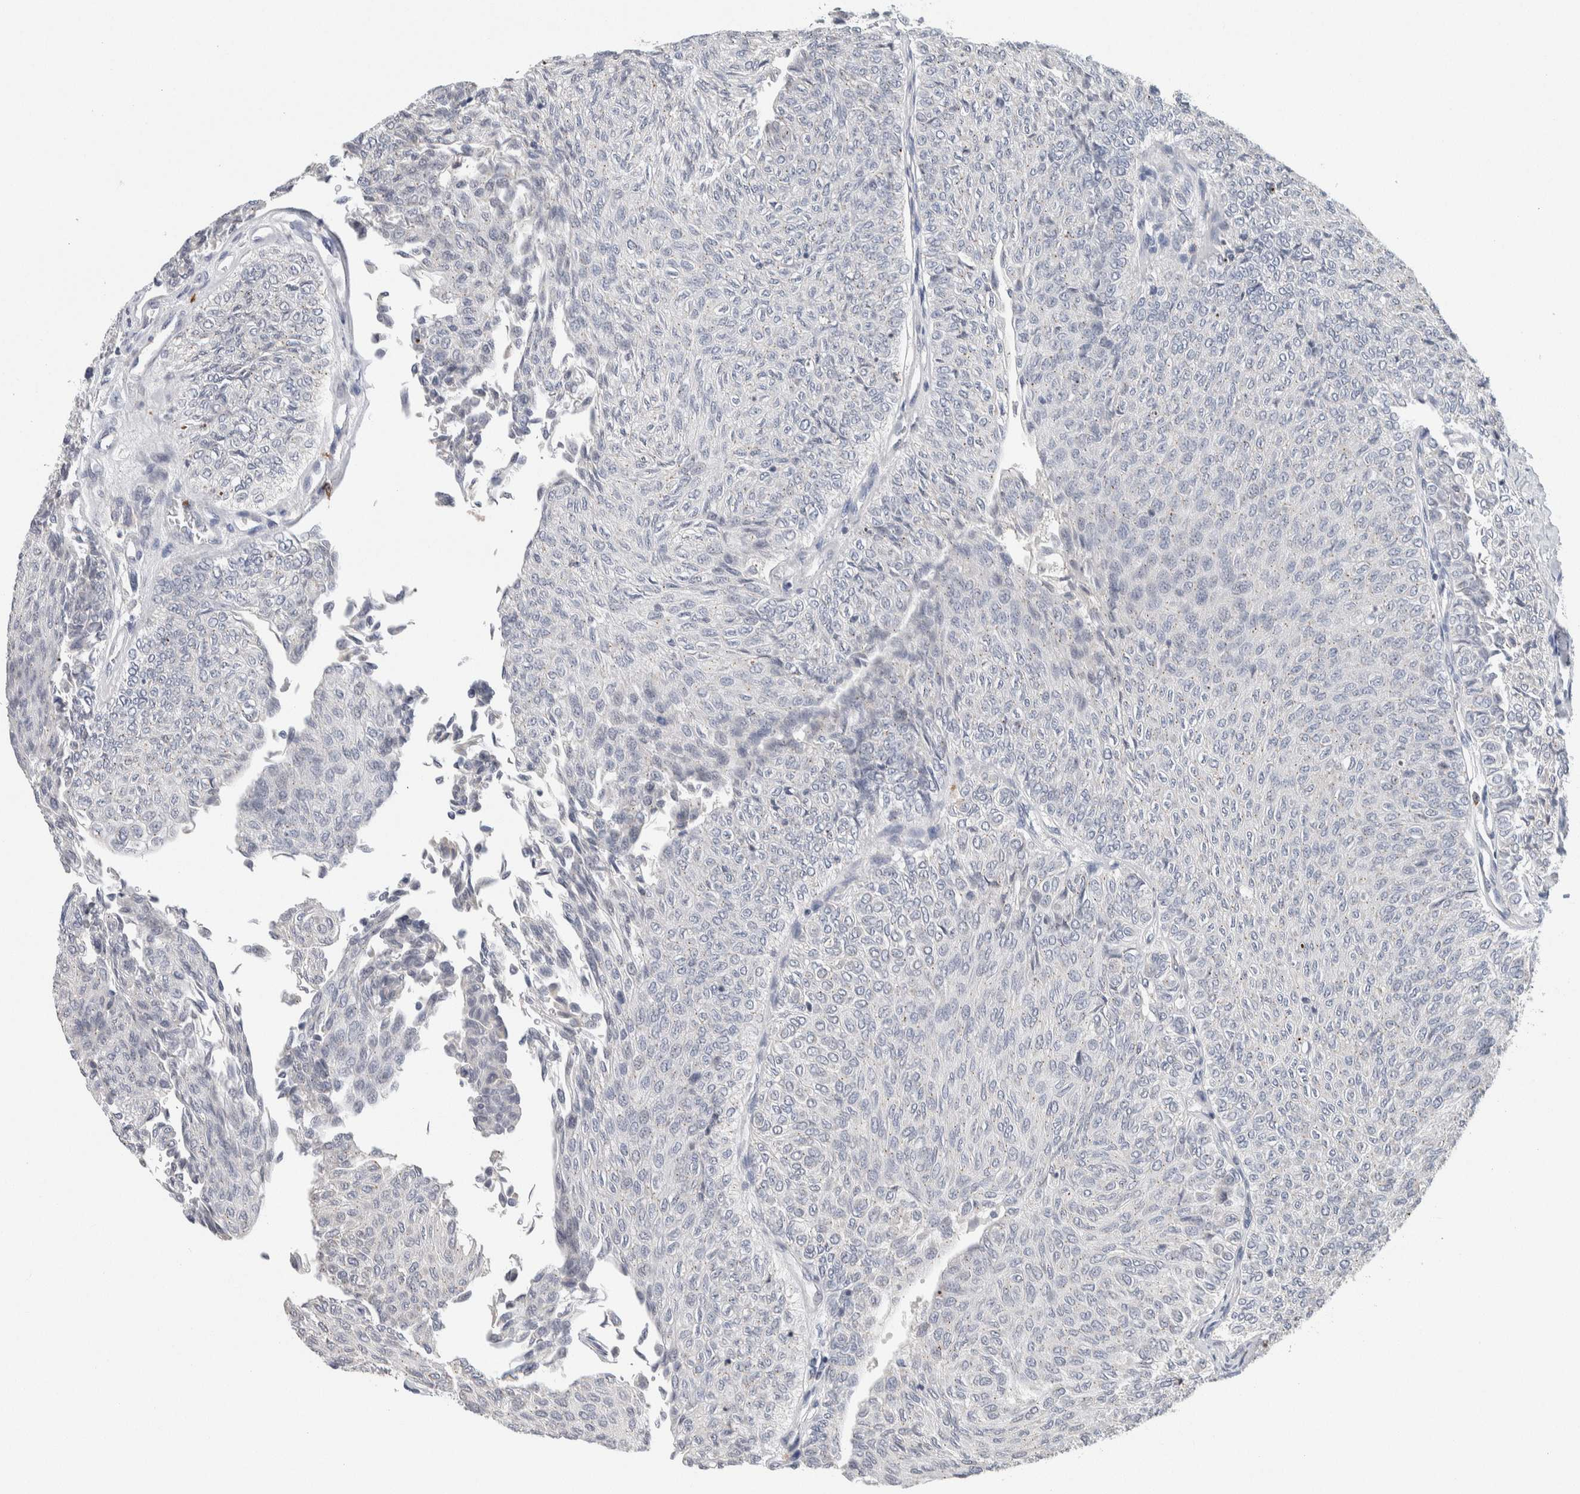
{"staining": {"intensity": "negative", "quantity": "none", "location": "none"}, "tissue": "urothelial cancer", "cell_type": "Tumor cells", "image_type": "cancer", "snomed": [{"axis": "morphology", "description": "Urothelial carcinoma, Low grade"}, {"axis": "topography", "description": "Urinary bladder"}], "caption": "Urothelial carcinoma (low-grade) was stained to show a protein in brown. There is no significant staining in tumor cells.", "gene": "SCN2A", "patient": {"sex": "male", "age": 78}}